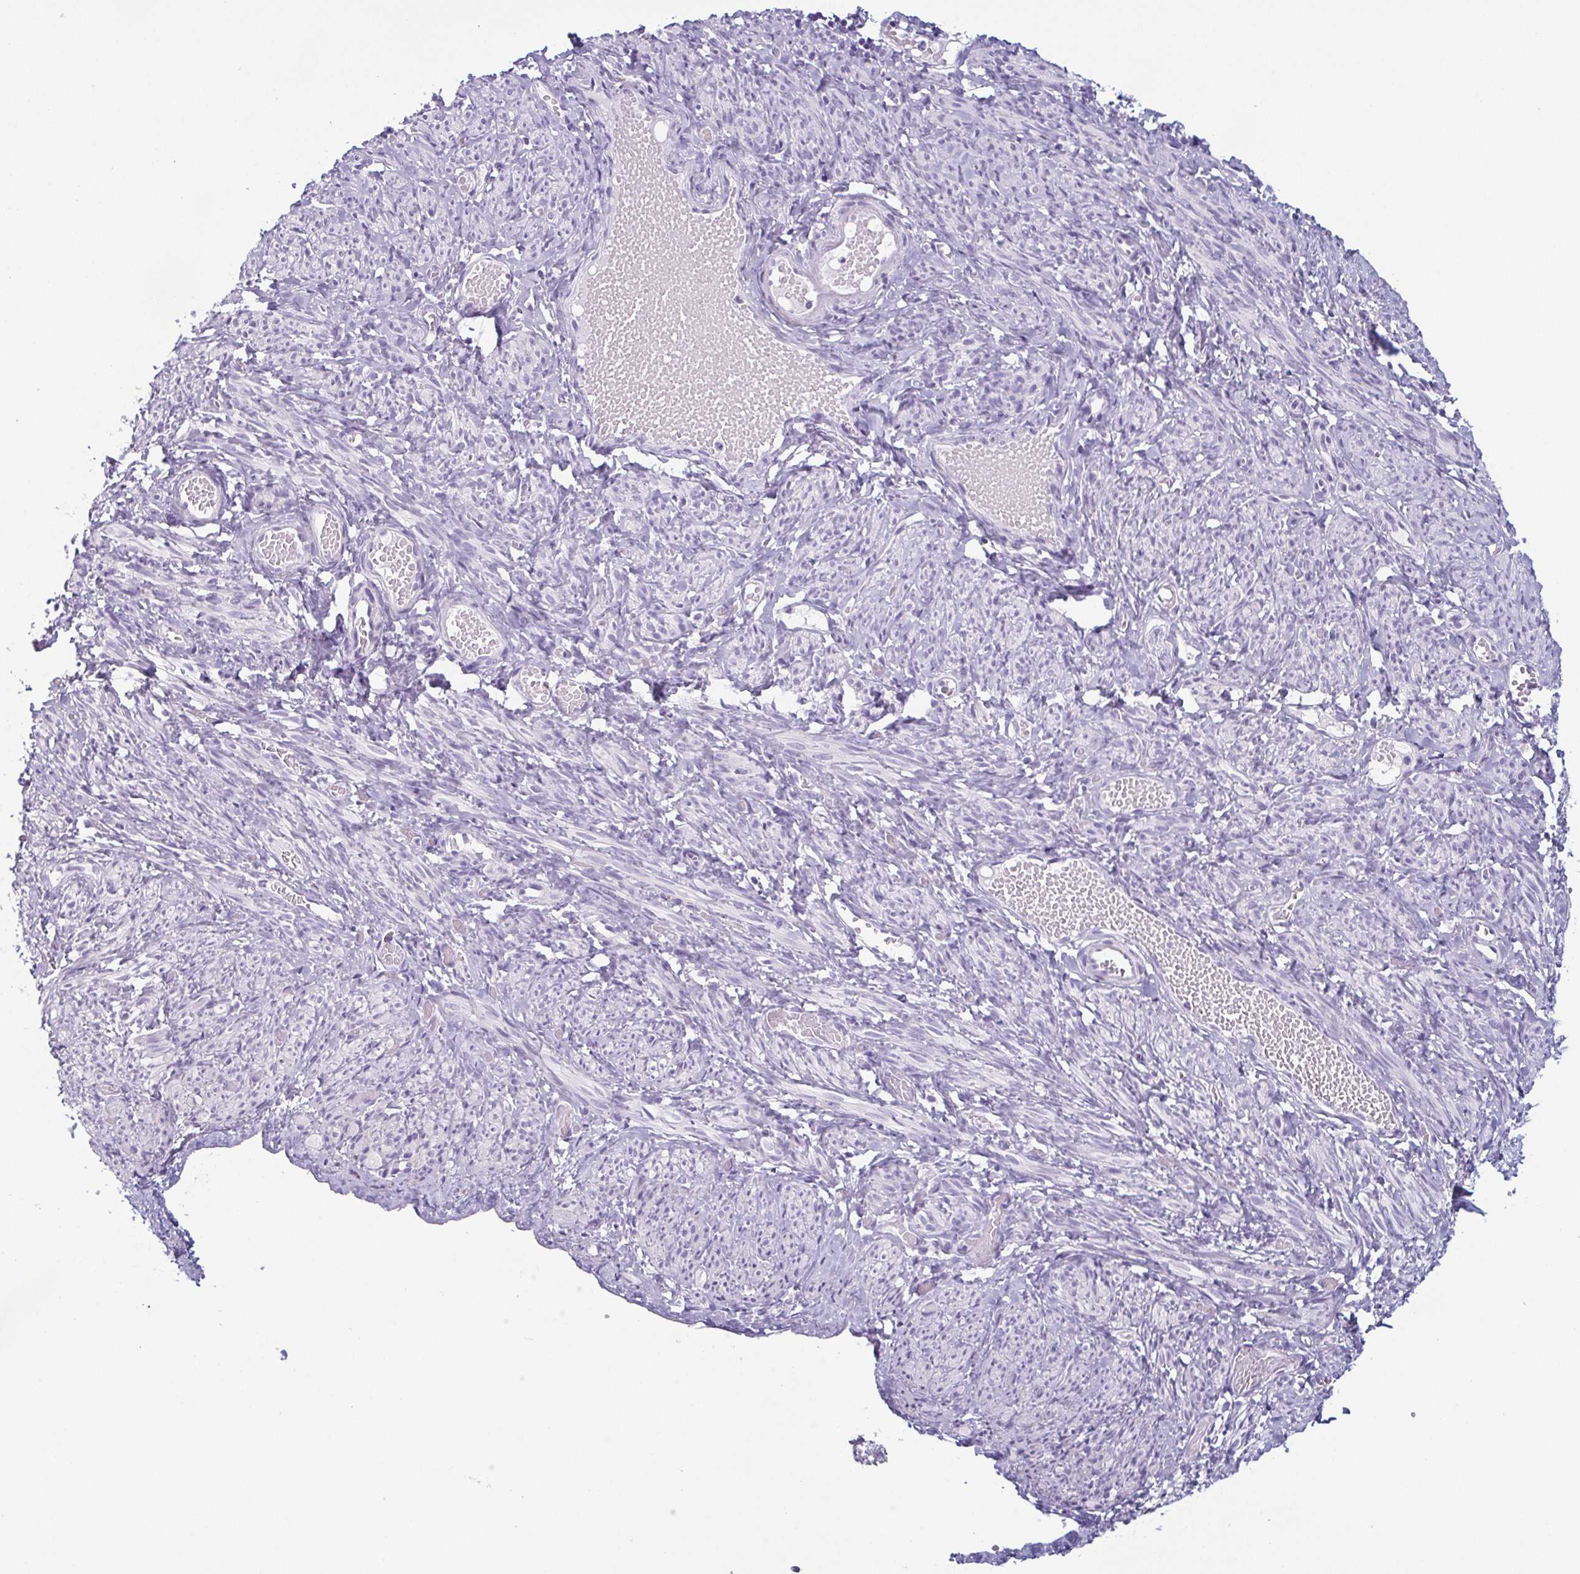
{"staining": {"intensity": "negative", "quantity": "none", "location": "none"}, "tissue": "smooth muscle", "cell_type": "Smooth muscle cells", "image_type": "normal", "snomed": [{"axis": "morphology", "description": "Normal tissue, NOS"}, {"axis": "topography", "description": "Smooth muscle"}], "caption": "Smooth muscle cells show no significant staining in benign smooth muscle. Brightfield microscopy of IHC stained with DAB (brown) and hematoxylin (blue), captured at high magnification.", "gene": "KRT78", "patient": {"sex": "female", "age": 65}}